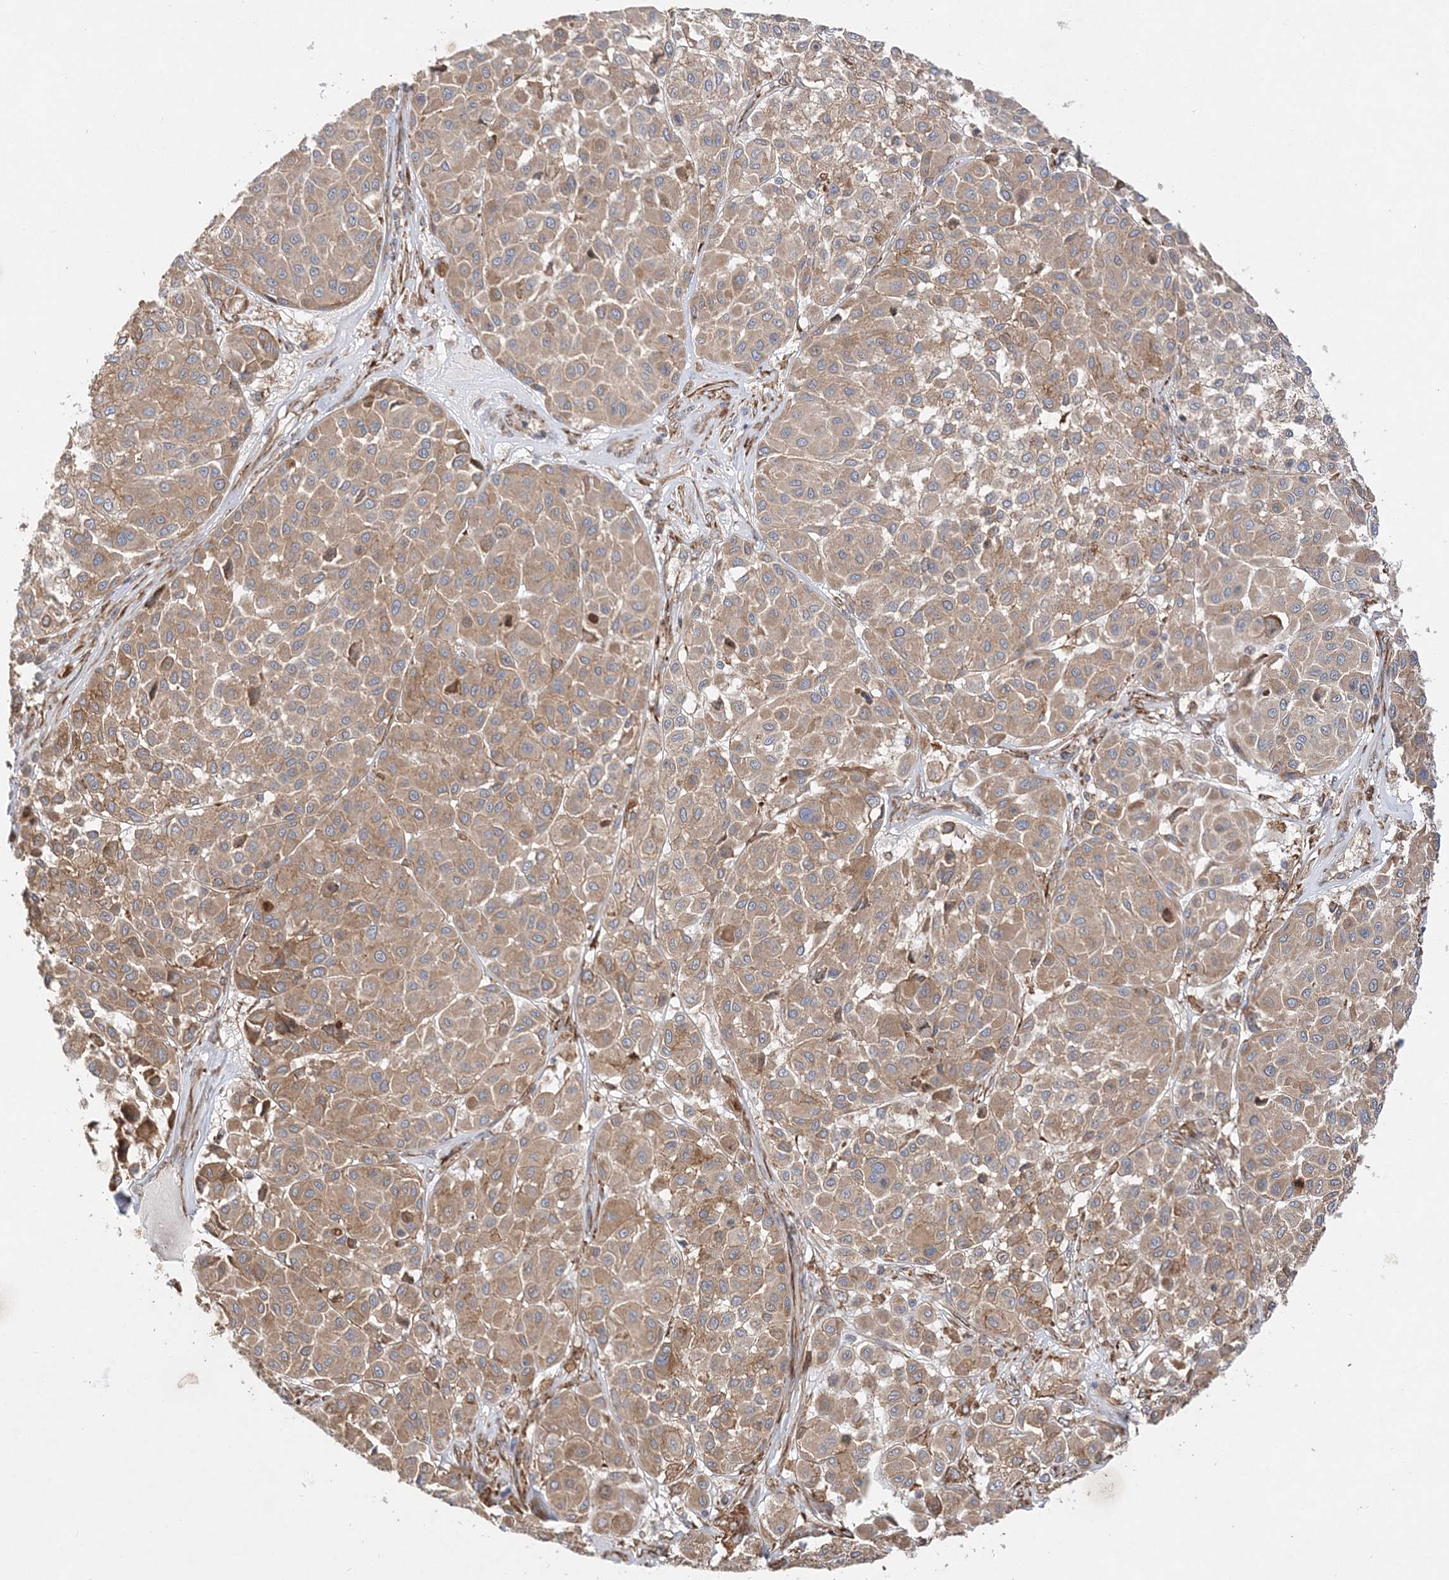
{"staining": {"intensity": "moderate", "quantity": "25%-75%", "location": "cytoplasmic/membranous"}, "tissue": "melanoma", "cell_type": "Tumor cells", "image_type": "cancer", "snomed": [{"axis": "morphology", "description": "Malignant melanoma, Metastatic site"}, {"axis": "topography", "description": "Soft tissue"}], "caption": "Tumor cells exhibit medium levels of moderate cytoplasmic/membranous expression in approximately 25%-75% of cells in human melanoma.", "gene": "ZFYVE16", "patient": {"sex": "male", "age": 41}}